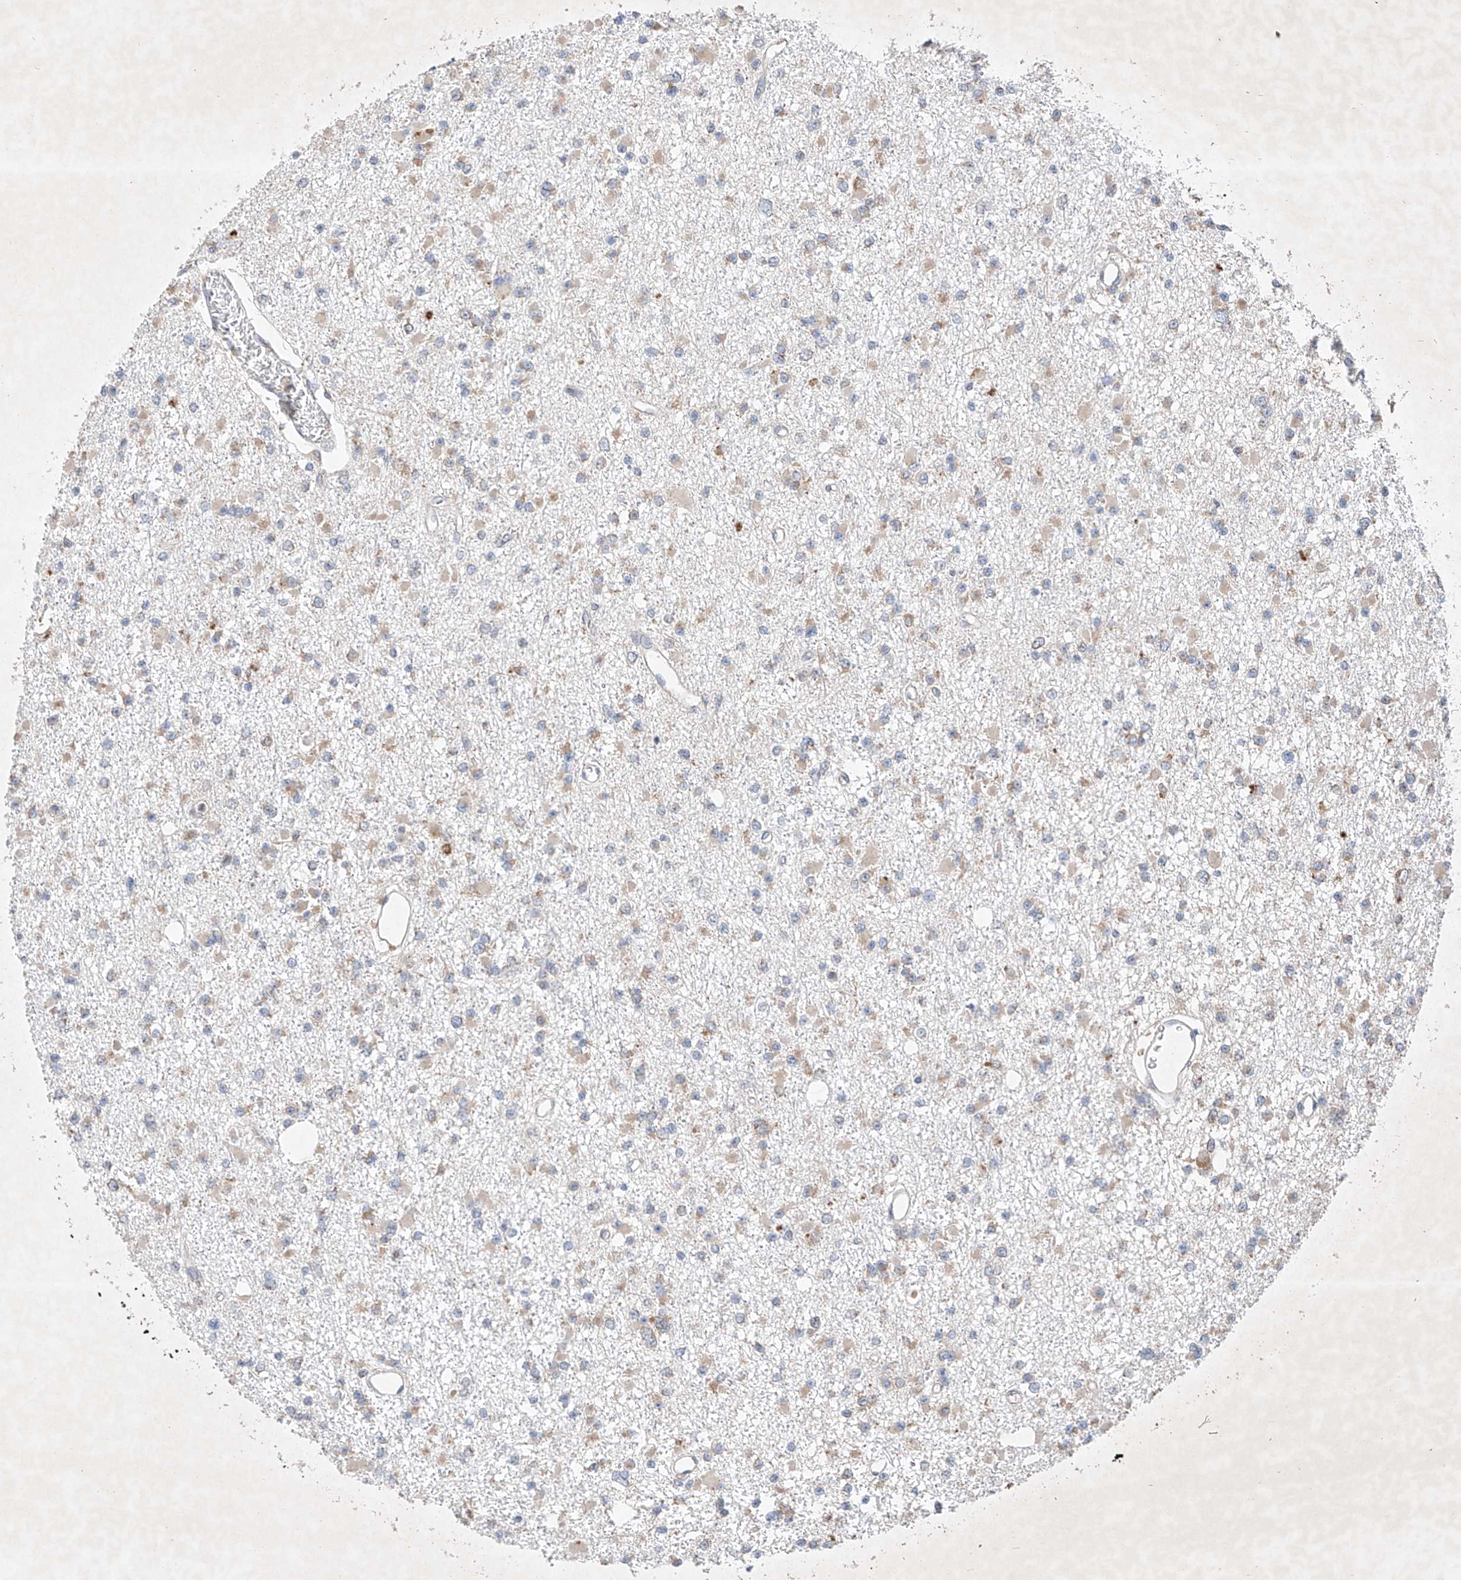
{"staining": {"intensity": "weak", "quantity": "25%-75%", "location": "cytoplasmic/membranous"}, "tissue": "glioma", "cell_type": "Tumor cells", "image_type": "cancer", "snomed": [{"axis": "morphology", "description": "Glioma, malignant, Low grade"}, {"axis": "topography", "description": "Brain"}], "caption": "Approximately 25%-75% of tumor cells in low-grade glioma (malignant) reveal weak cytoplasmic/membranous protein staining as visualized by brown immunohistochemical staining.", "gene": "FASTK", "patient": {"sex": "female", "age": 22}}